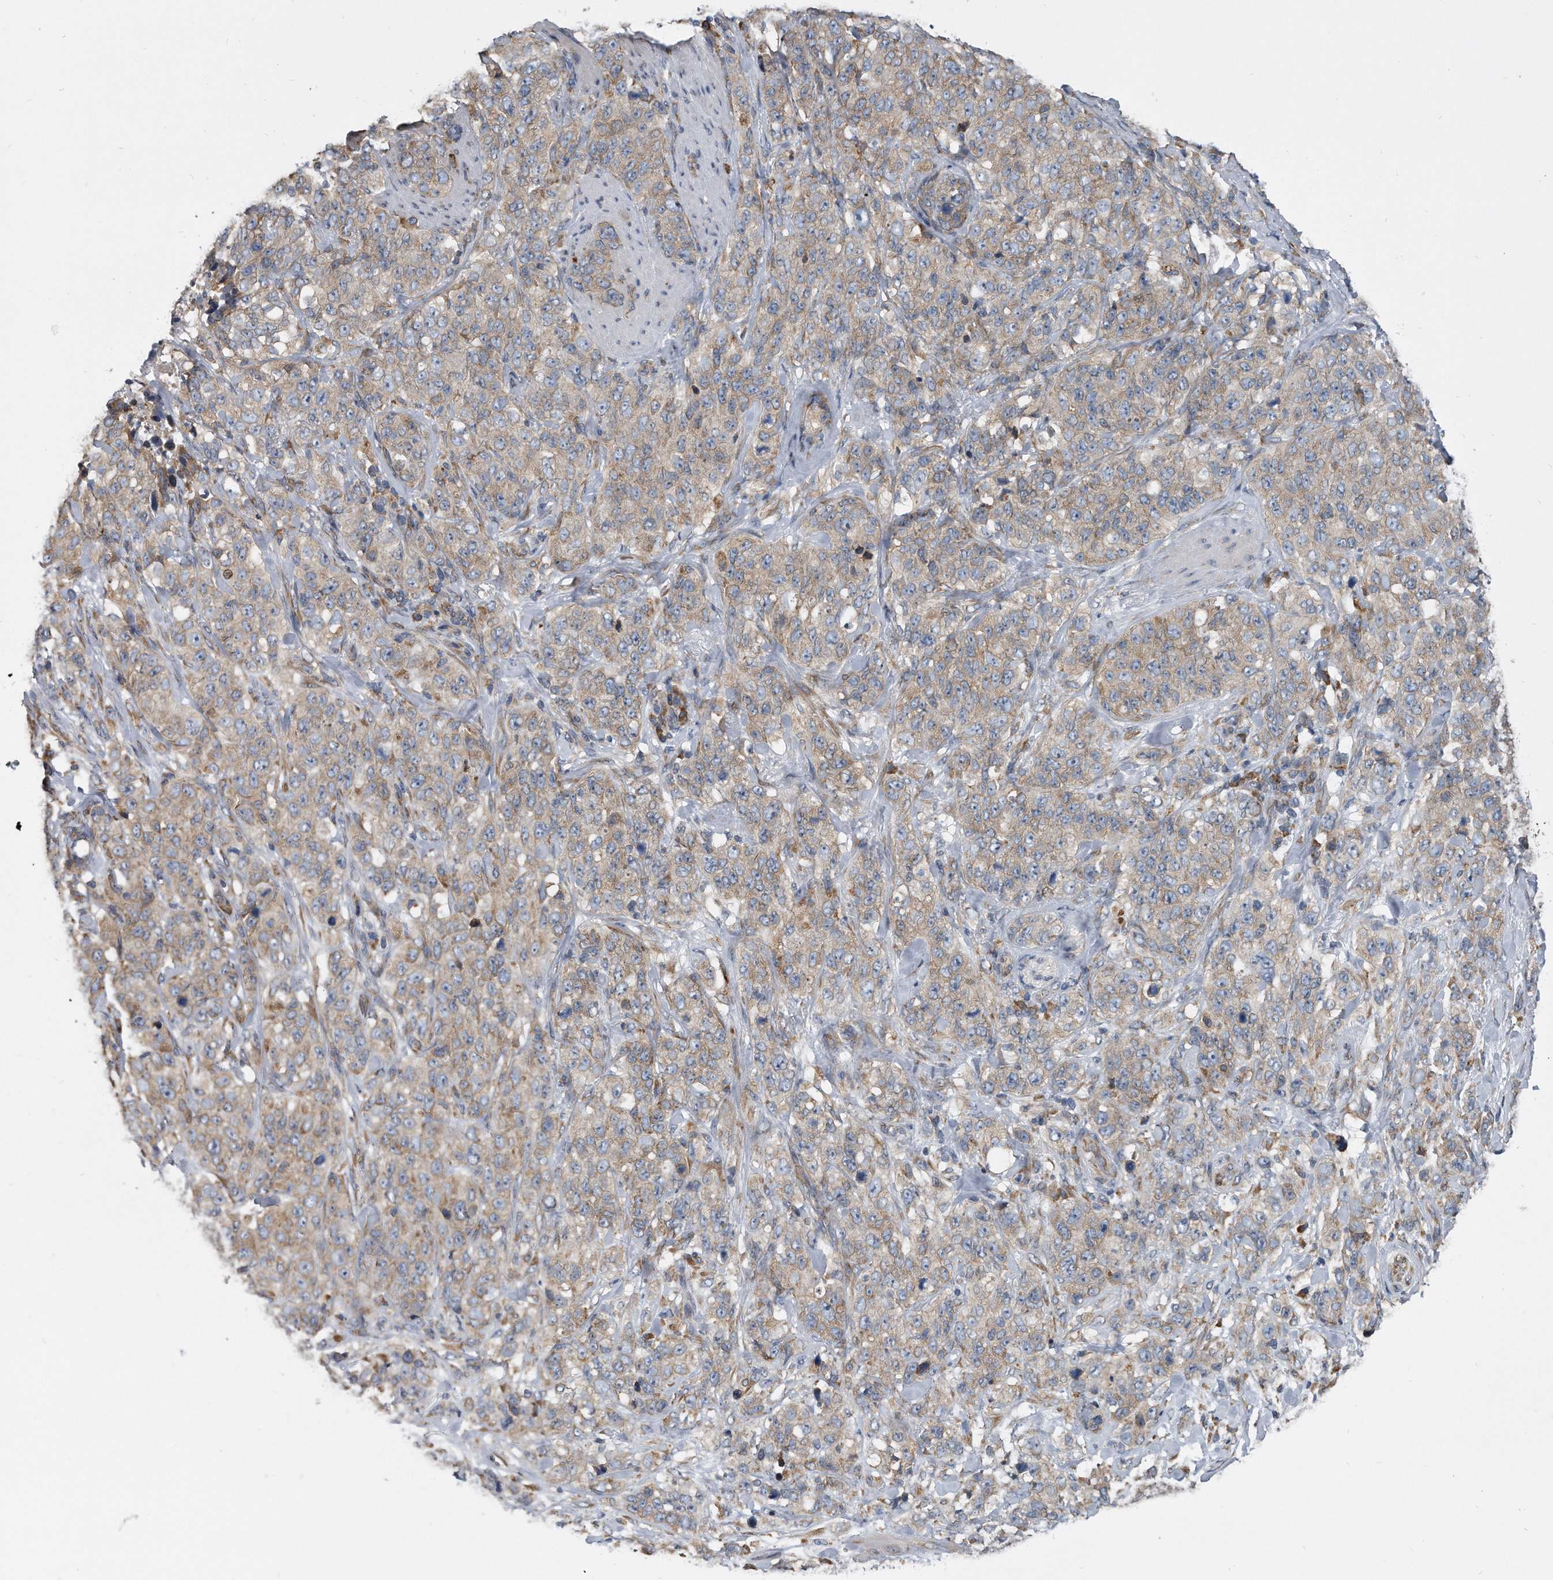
{"staining": {"intensity": "weak", "quantity": ">75%", "location": "cytoplasmic/membranous"}, "tissue": "stomach cancer", "cell_type": "Tumor cells", "image_type": "cancer", "snomed": [{"axis": "morphology", "description": "Adenocarcinoma, NOS"}, {"axis": "topography", "description": "Stomach"}], "caption": "Immunohistochemistry (DAB) staining of human stomach cancer reveals weak cytoplasmic/membranous protein expression in approximately >75% of tumor cells.", "gene": "CCDC47", "patient": {"sex": "male", "age": 48}}